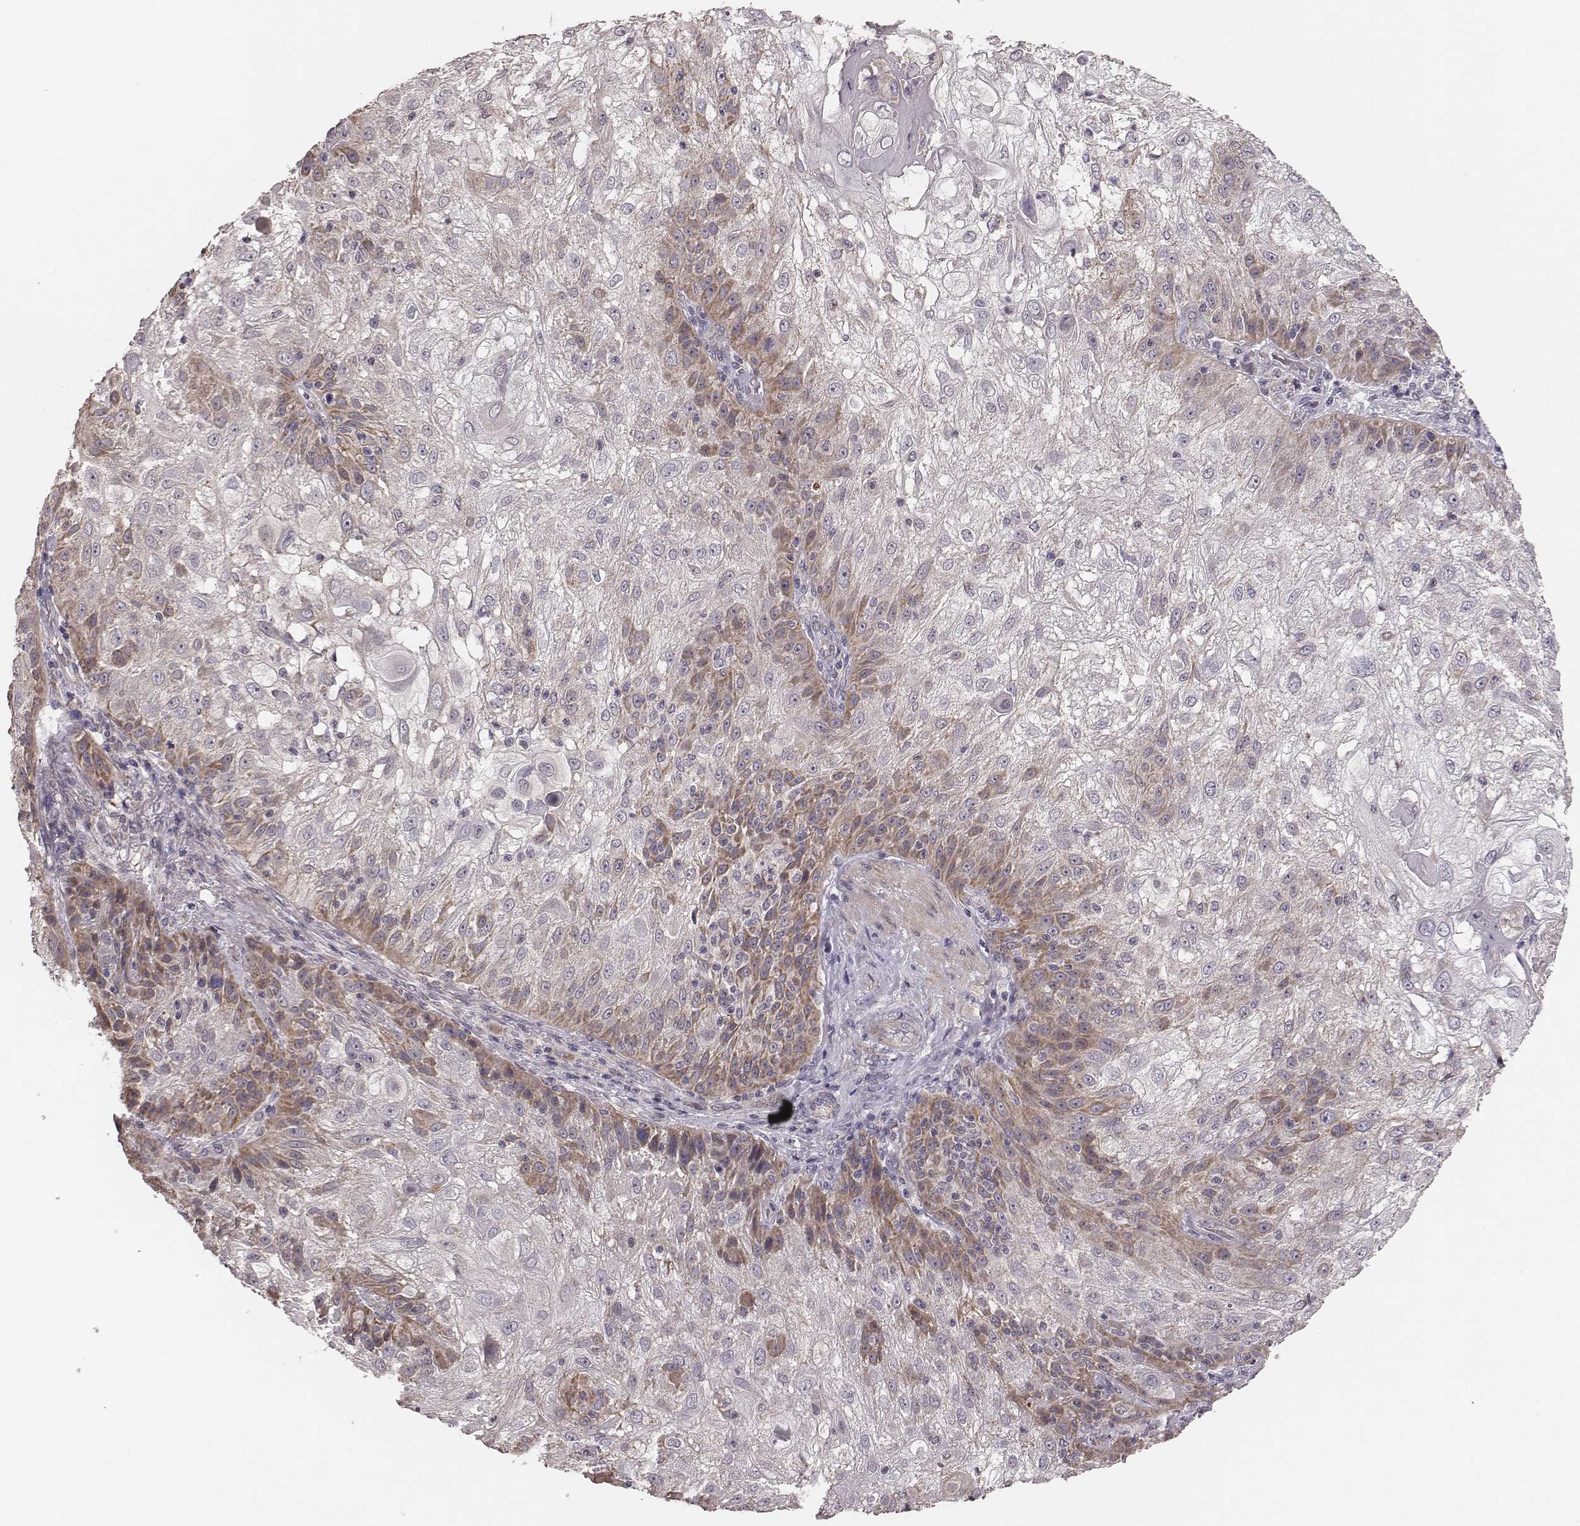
{"staining": {"intensity": "moderate", "quantity": "<25%", "location": "cytoplasmic/membranous"}, "tissue": "skin cancer", "cell_type": "Tumor cells", "image_type": "cancer", "snomed": [{"axis": "morphology", "description": "Normal tissue, NOS"}, {"axis": "morphology", "description": "Squamous cell carcinoma, NOS"}, {"axis": "topography", "description": "Skin"}], "caption": "Moderate cytoplasmic/membranous staining is identified in approximately <25% of tumor cells in skin squamous cell carcinoma.", "gene": "HAVCR1", "patient": {"sex": "female", "age": 83}}